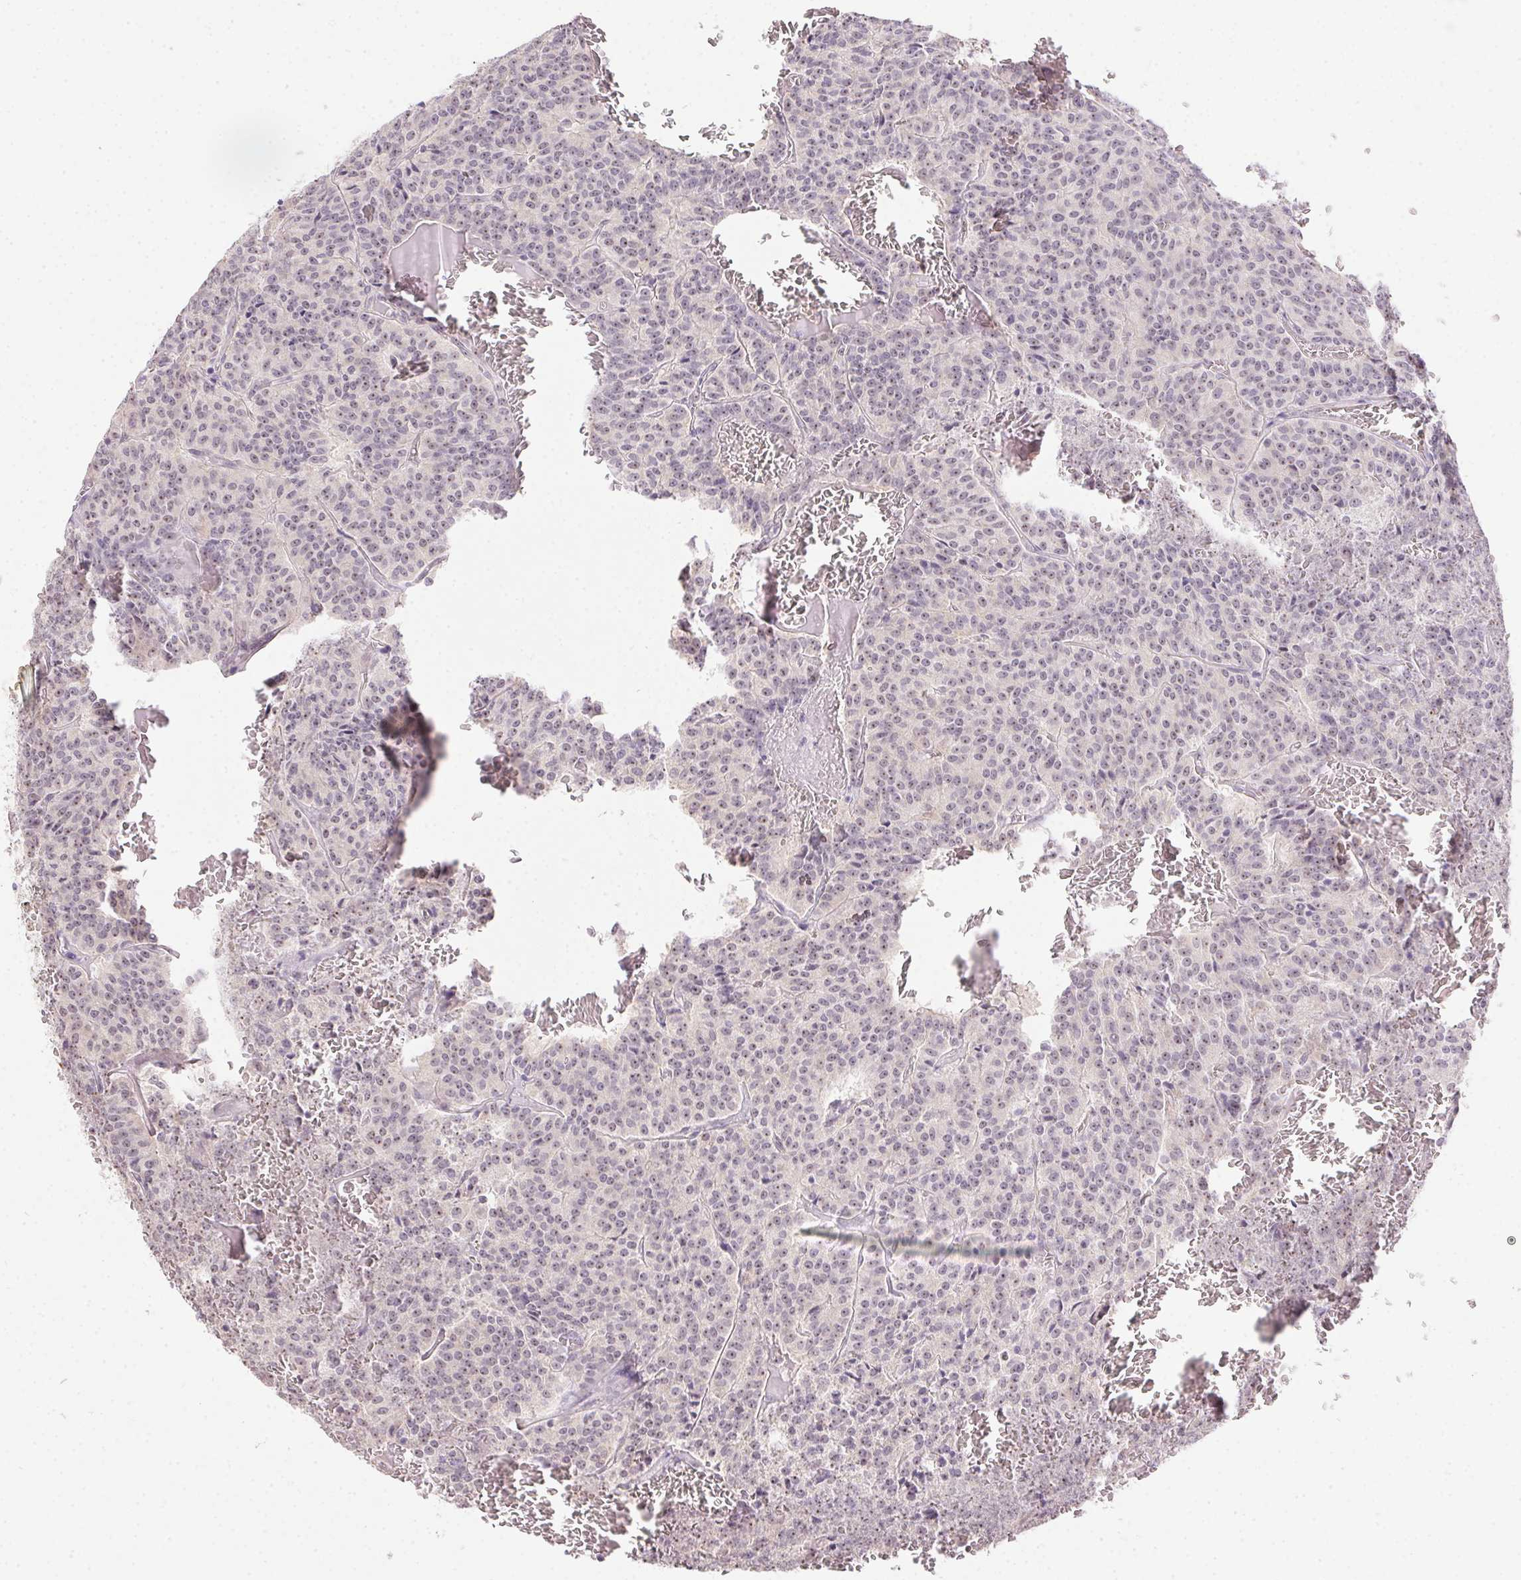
{"staining": {"intensity": "weak", "quantity": "<25%", "location": "nuclear"}, "tissue": "carcinoid", "cell_type": "Tumor cells", "image_type": "cancer", "snomed": [{"axis": "morphology", "description": "Carcinoid, malignant, NOS"}, {"axis": "topography", "description": "Lung"}], "caption": "This is an immunohistochemistry (IHC) photomicrograph of malignant carcinoid. There is no expression in tumor cells.", "gene": "BATF2", "patient": {"sex": "male", "age": 70}}